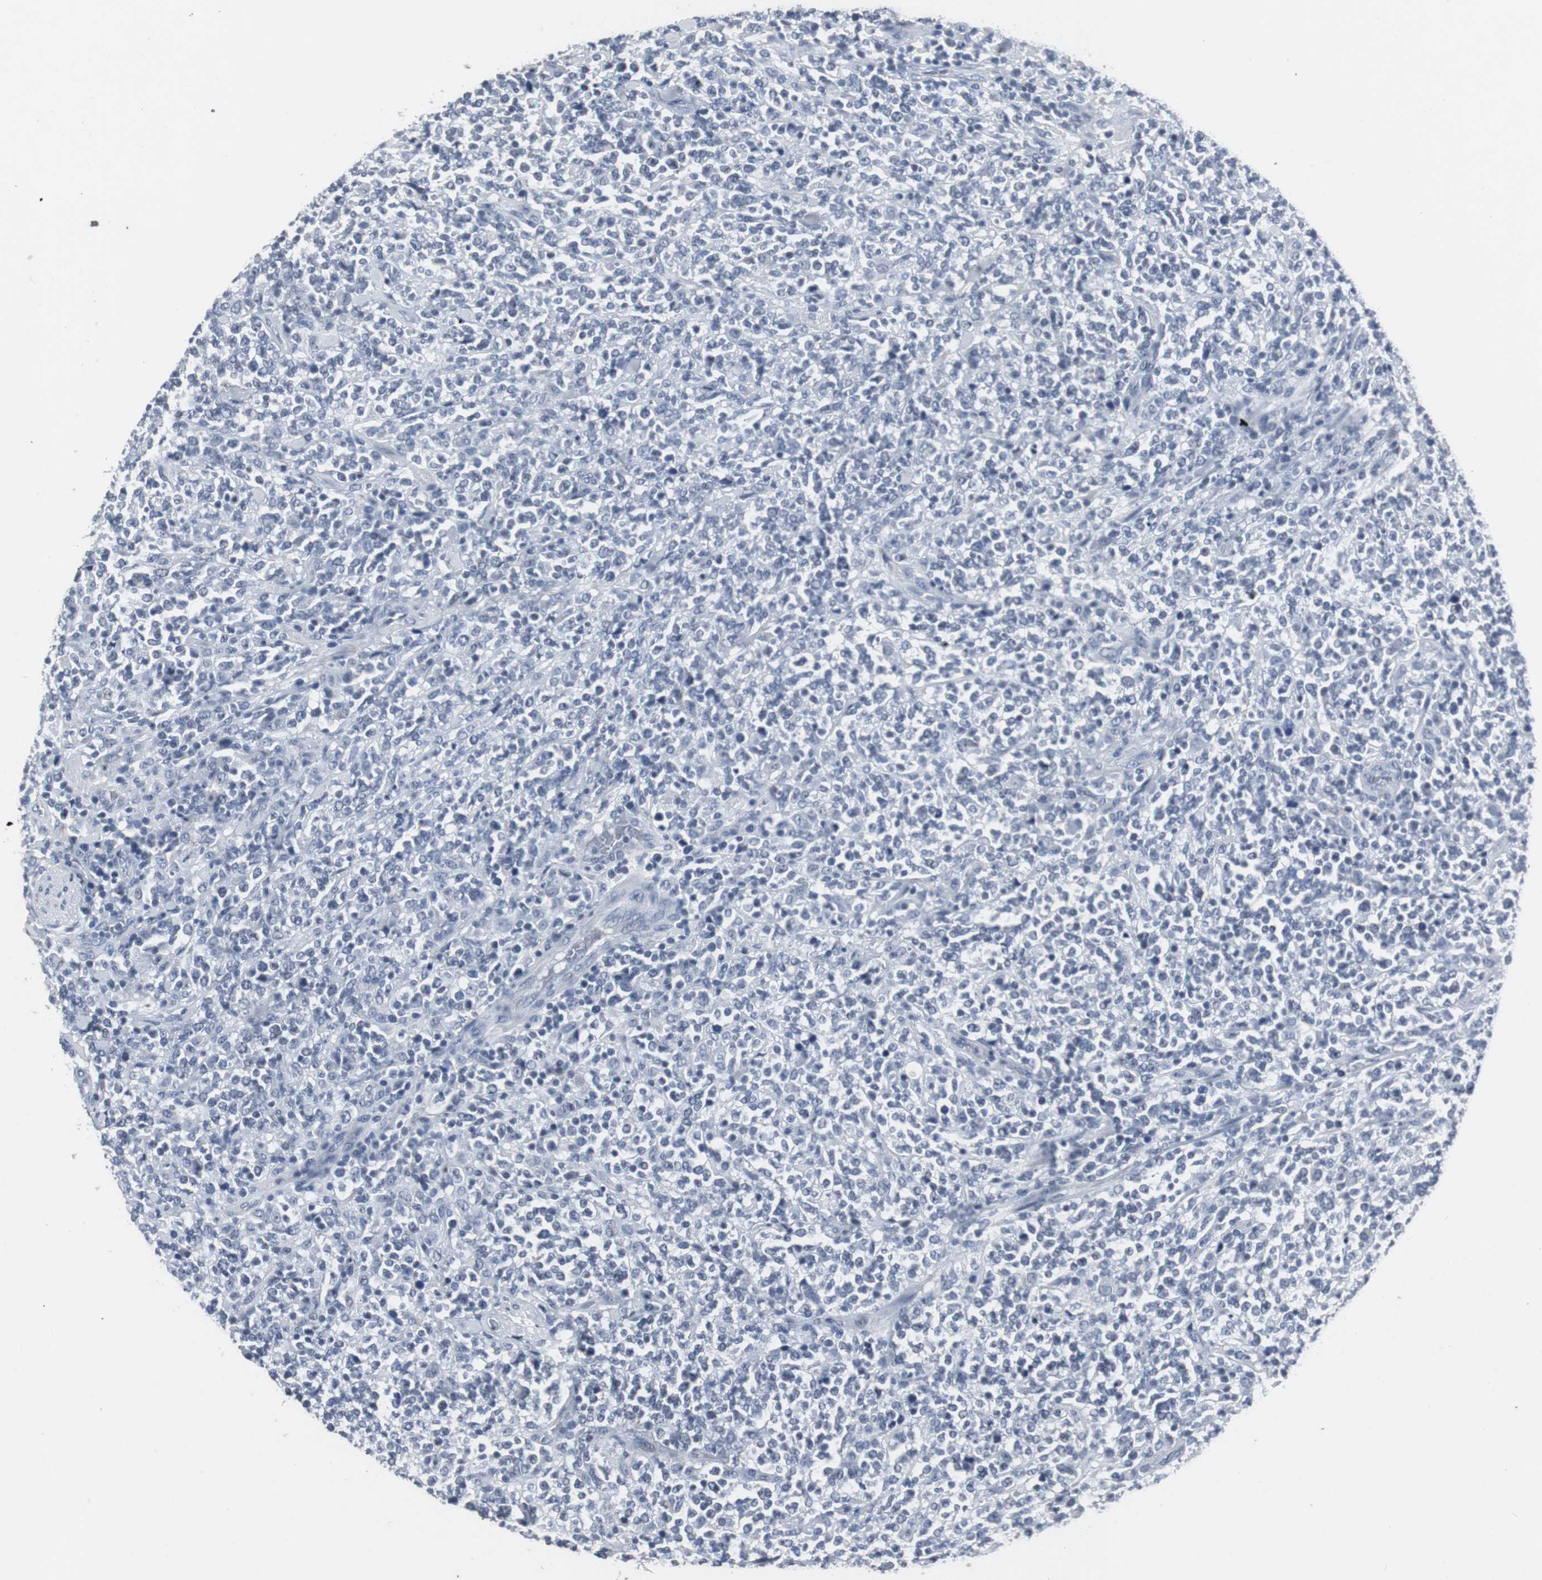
{"staining": {"intensity": "negative", "quantity": "none", "location": "none"}, "tissue": "lymphoma", "cell_type": "Tumor cells", "image_type": "cancer", "snomed": [{"axis": "morphology", "description": "Malignant lymphoma, non-Hodgkin's type, High grade"}, {"axis": "topography", "description": "Soft tissue"}], "caption": "Tumor cells show no significant staining in lymphoma.", "gene": "ACAA1", "patient": {"sex": "male", "age": 18}}